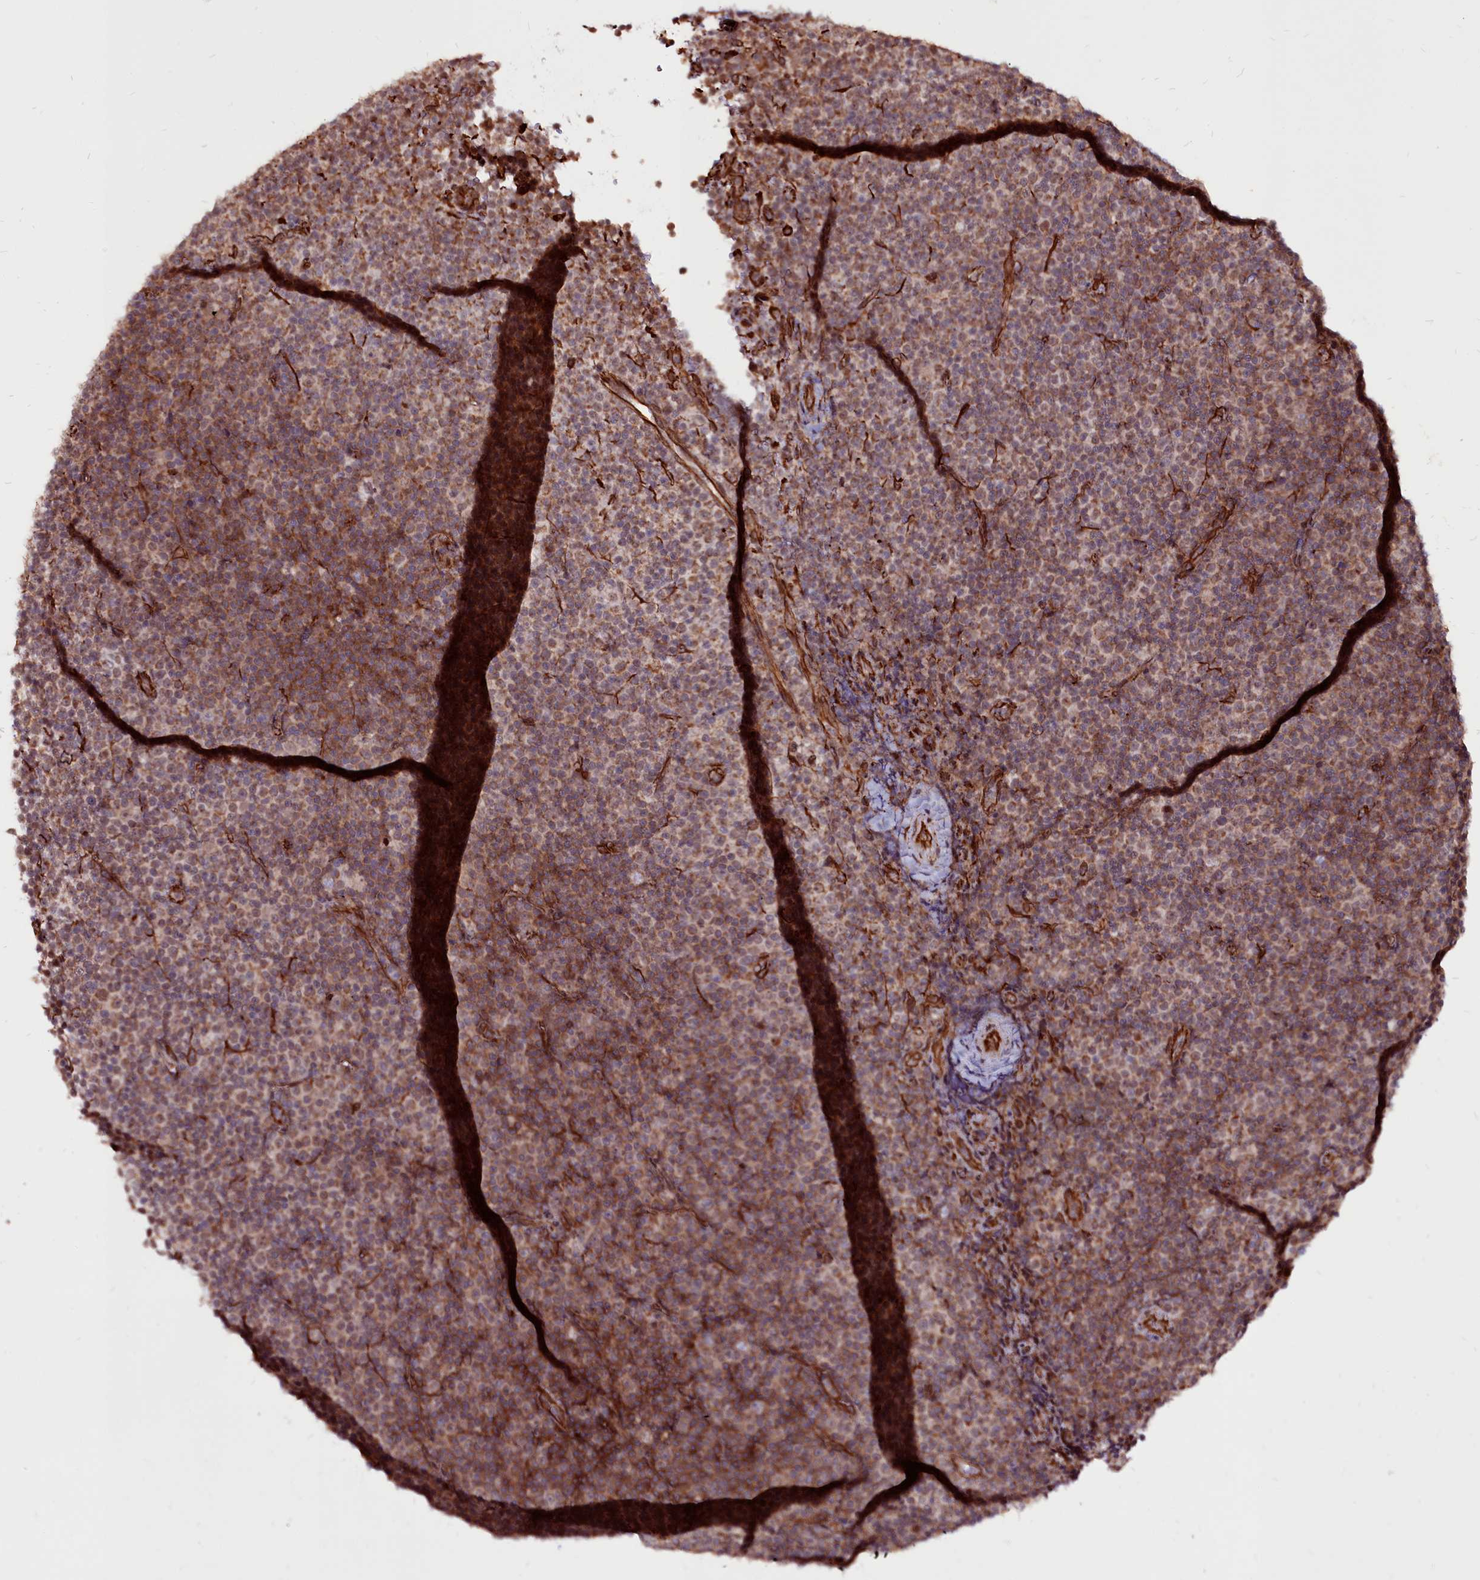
{"staining": {"intensity": "moderate", "quantity": ">75%", "location": "cytoplasmic/membranous"}, "tissue": "lymphoma", "cell_type": "Tumor cells", "image_type": "cancer", "snomed": [{"axis": "morphology", "description": "Malignant lymphoma, non-Hodgkin's type, Low grade"}, {"axis": "topography", "description": "Lymph node"}], "caption": "This is a histology image of immunohistochemistry (IHC) staining of lymphoma, which shows moderate expression in the cytoplasmic/membranous of tumor cells.", "gene": "CLK3", "patient": {"sex": "female", "age": 67}}